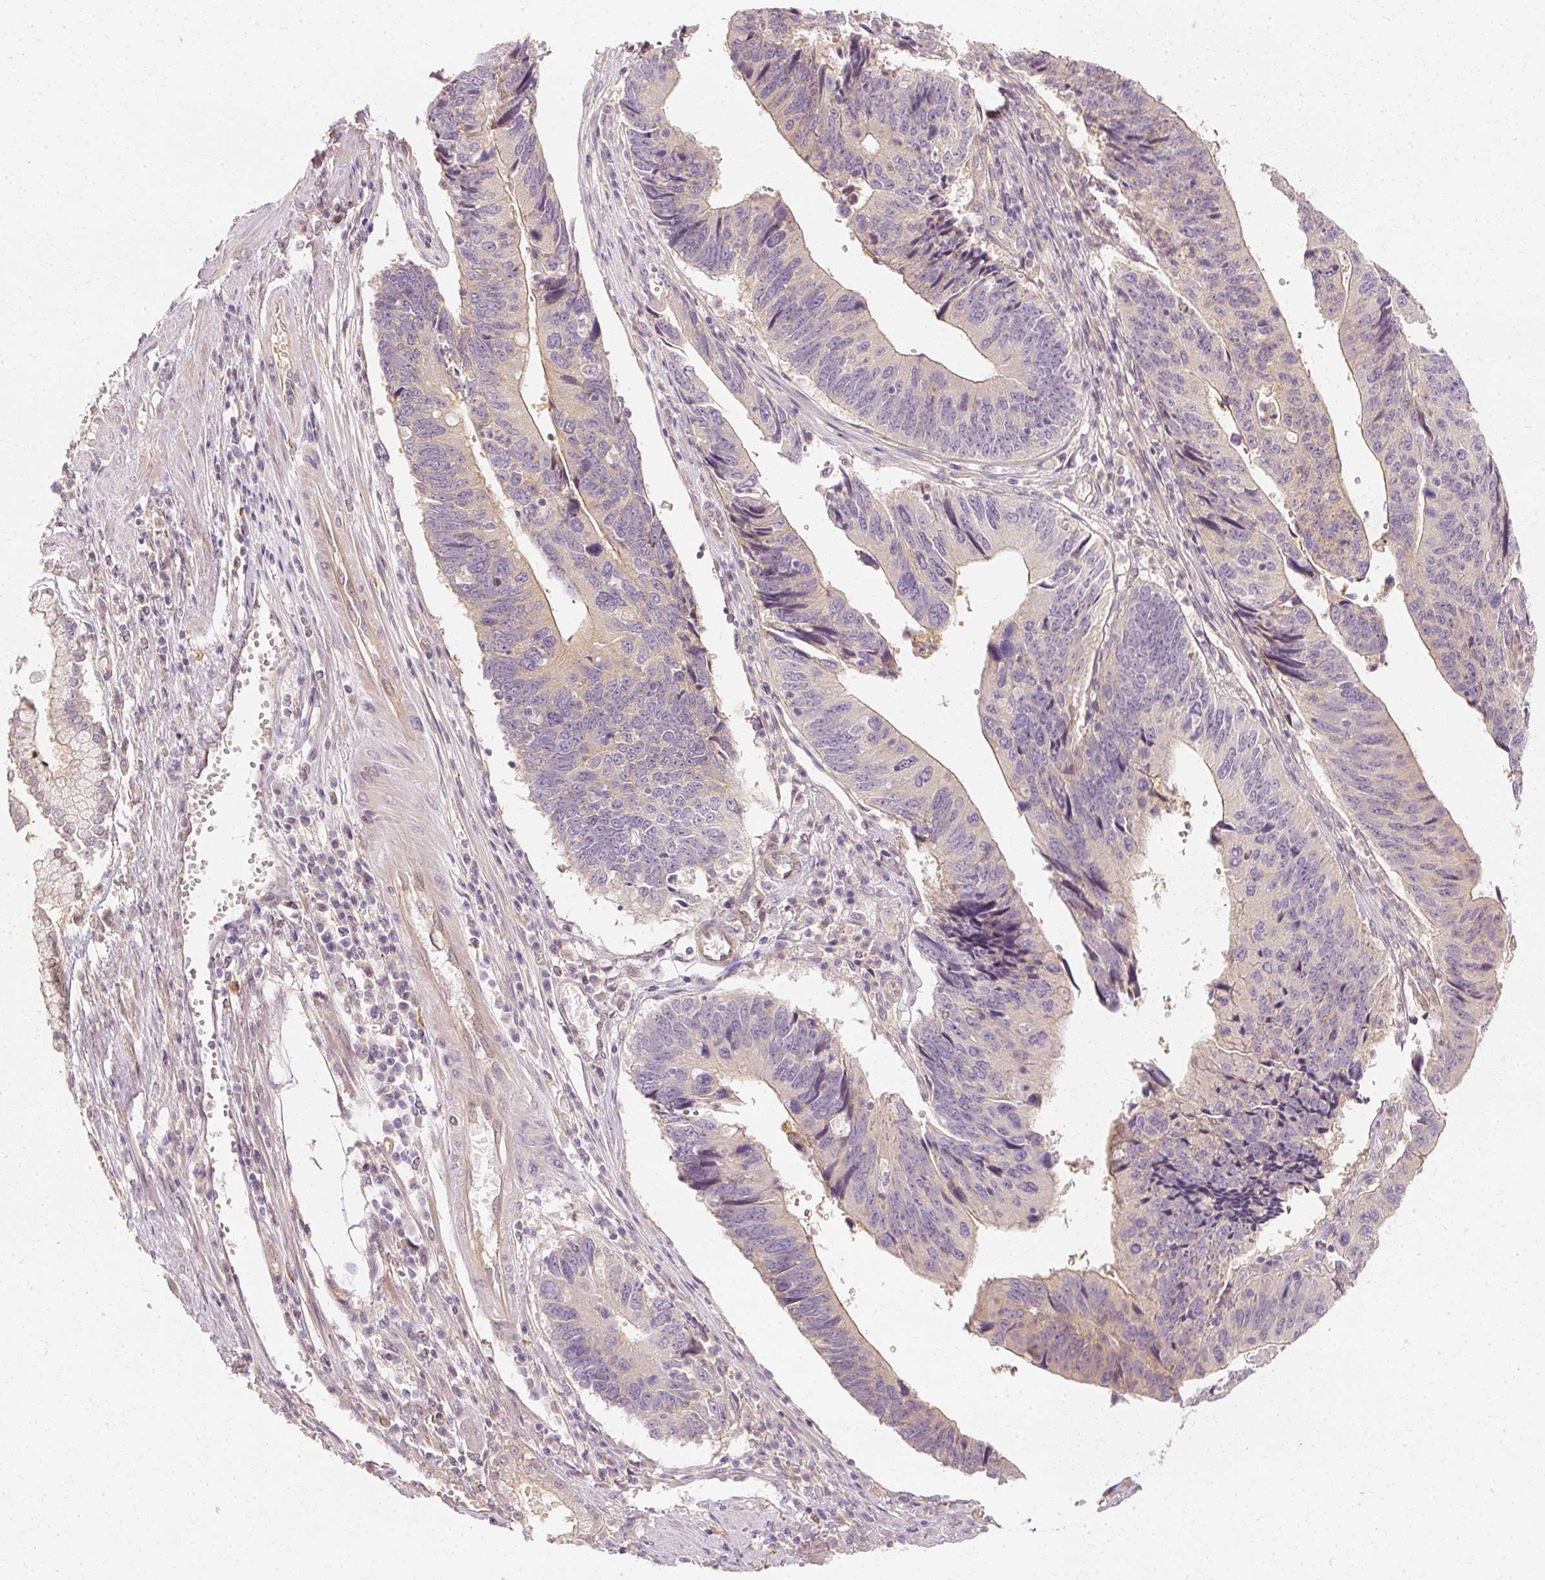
{"staining": {"intensity": "weak", "quantity": "<25%", "location": "cytoplasmic/membranous"}, "tissue": "stomach cancer", "cell_type": "Tumor cells", "image_type": "cancer", "snomed": [{"axis": "morphology", "description": "Adenocarcinoma, NOS"}, {"axis": "topography", "description": "Stomach"}], "caption": "Human stomach adenocarcinoma stained for a protein using IHC reveals no positivity in tumor cells.", "gene": "GNAQ", "patient": {"sex": "male", "age": 59}}